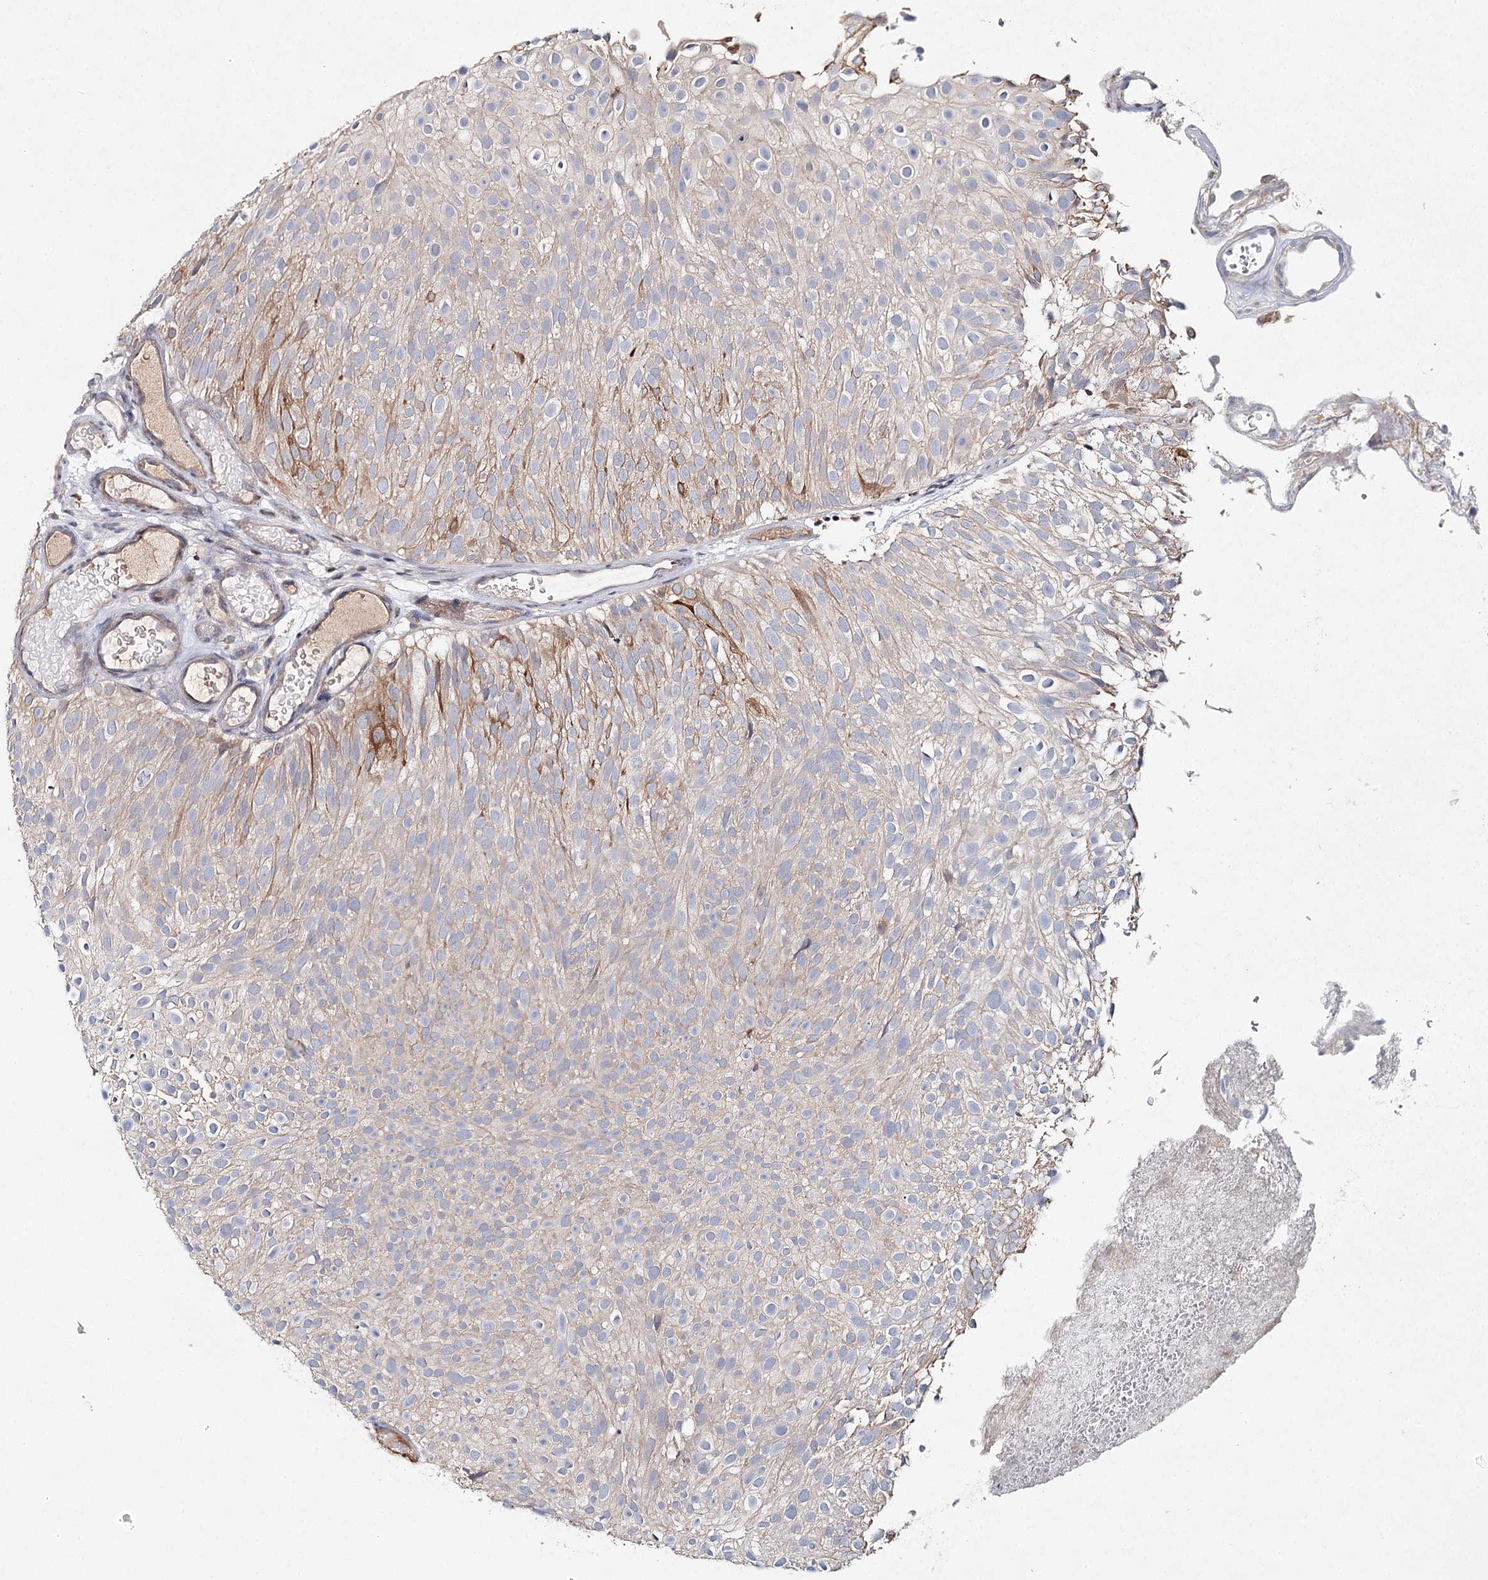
{"staining": {"intensity": "moderate", "quantity": "<25%", "location": "cytoplasmic/membranous"}, "tissue": "urothelial cancer", "cell_type": "Tumor cells", "image_type": "cancer", "snomed": [{"axis": "morphology", "description": "Urothelial carcinoma, Low grade"}, {"axis": "topography", "description": "Urinary bladder"}], "caption": "Immunohistochemistry staining of urothelial cancer, which displays low levels of moderate cytoplasmic/membranous positivity in approximately <25% of tumor cells indicating moderate cytoplasmic/membranous protein expression. The staining was performed using DAB (brown) for protein detection and nuclei were counterstained in hematoxylin (blue).", "gene": "SLC41A2", "patient": {"sex": "male", "age": 78}}